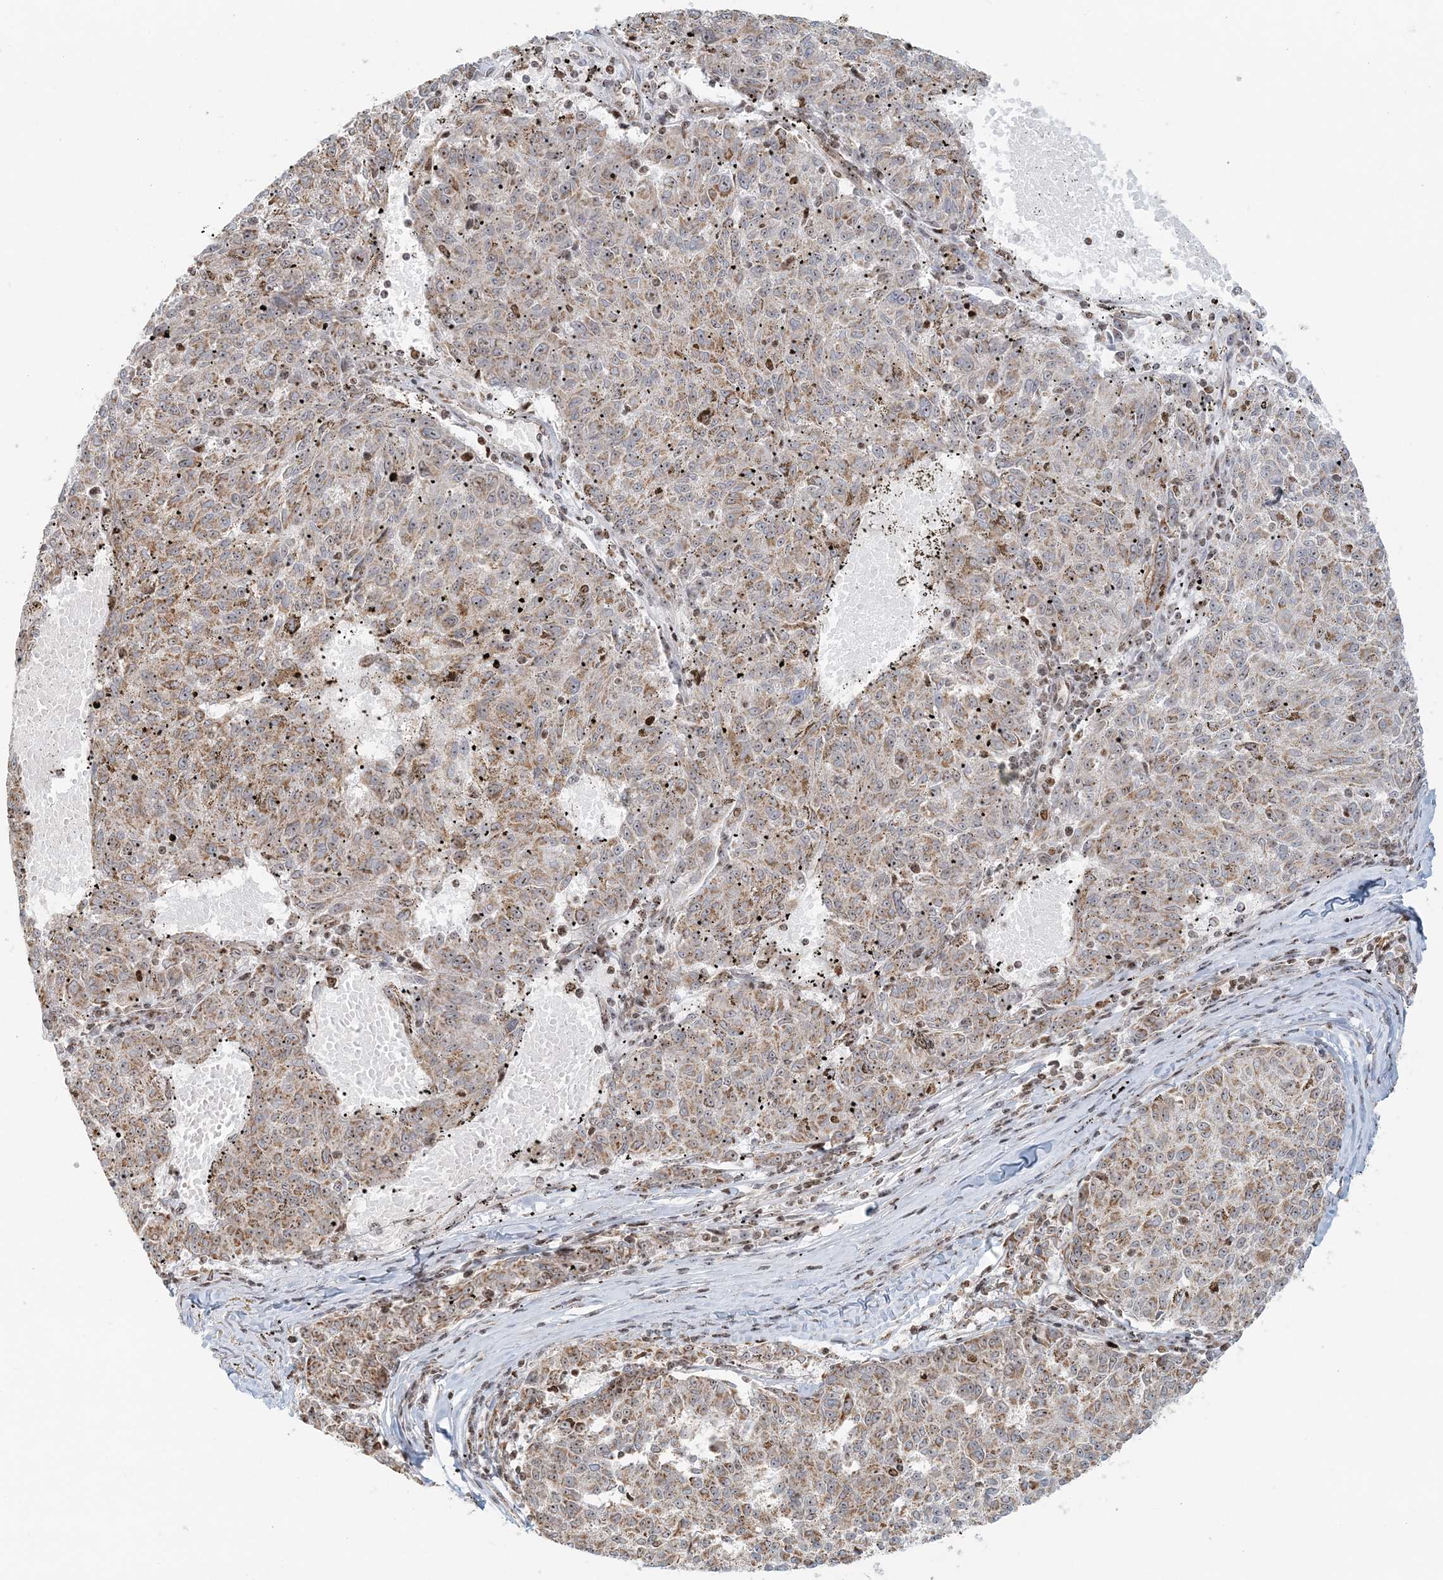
{"staining": {"intensity": "moderate", "quantity": ">75%", "location": "cytoplasmic/membranous,nuclear"}, "tissue": "melanoma", "cell_type": "Tumor cells", "image_type": "cancer", "snomed": [{"axis": "morphology", "description": "Malignant melanoma, NOS"}, {"axis": "topography", "description": "Skin"}], "caption": "The photomicrograph exhibits a brown stain indicating the presence of a protein in the cytoplasmic/membranous and nuclear of tumor cells in melanoma.", "gene": "UBE2F", "patient": {"sex": "female", "age": 72}}